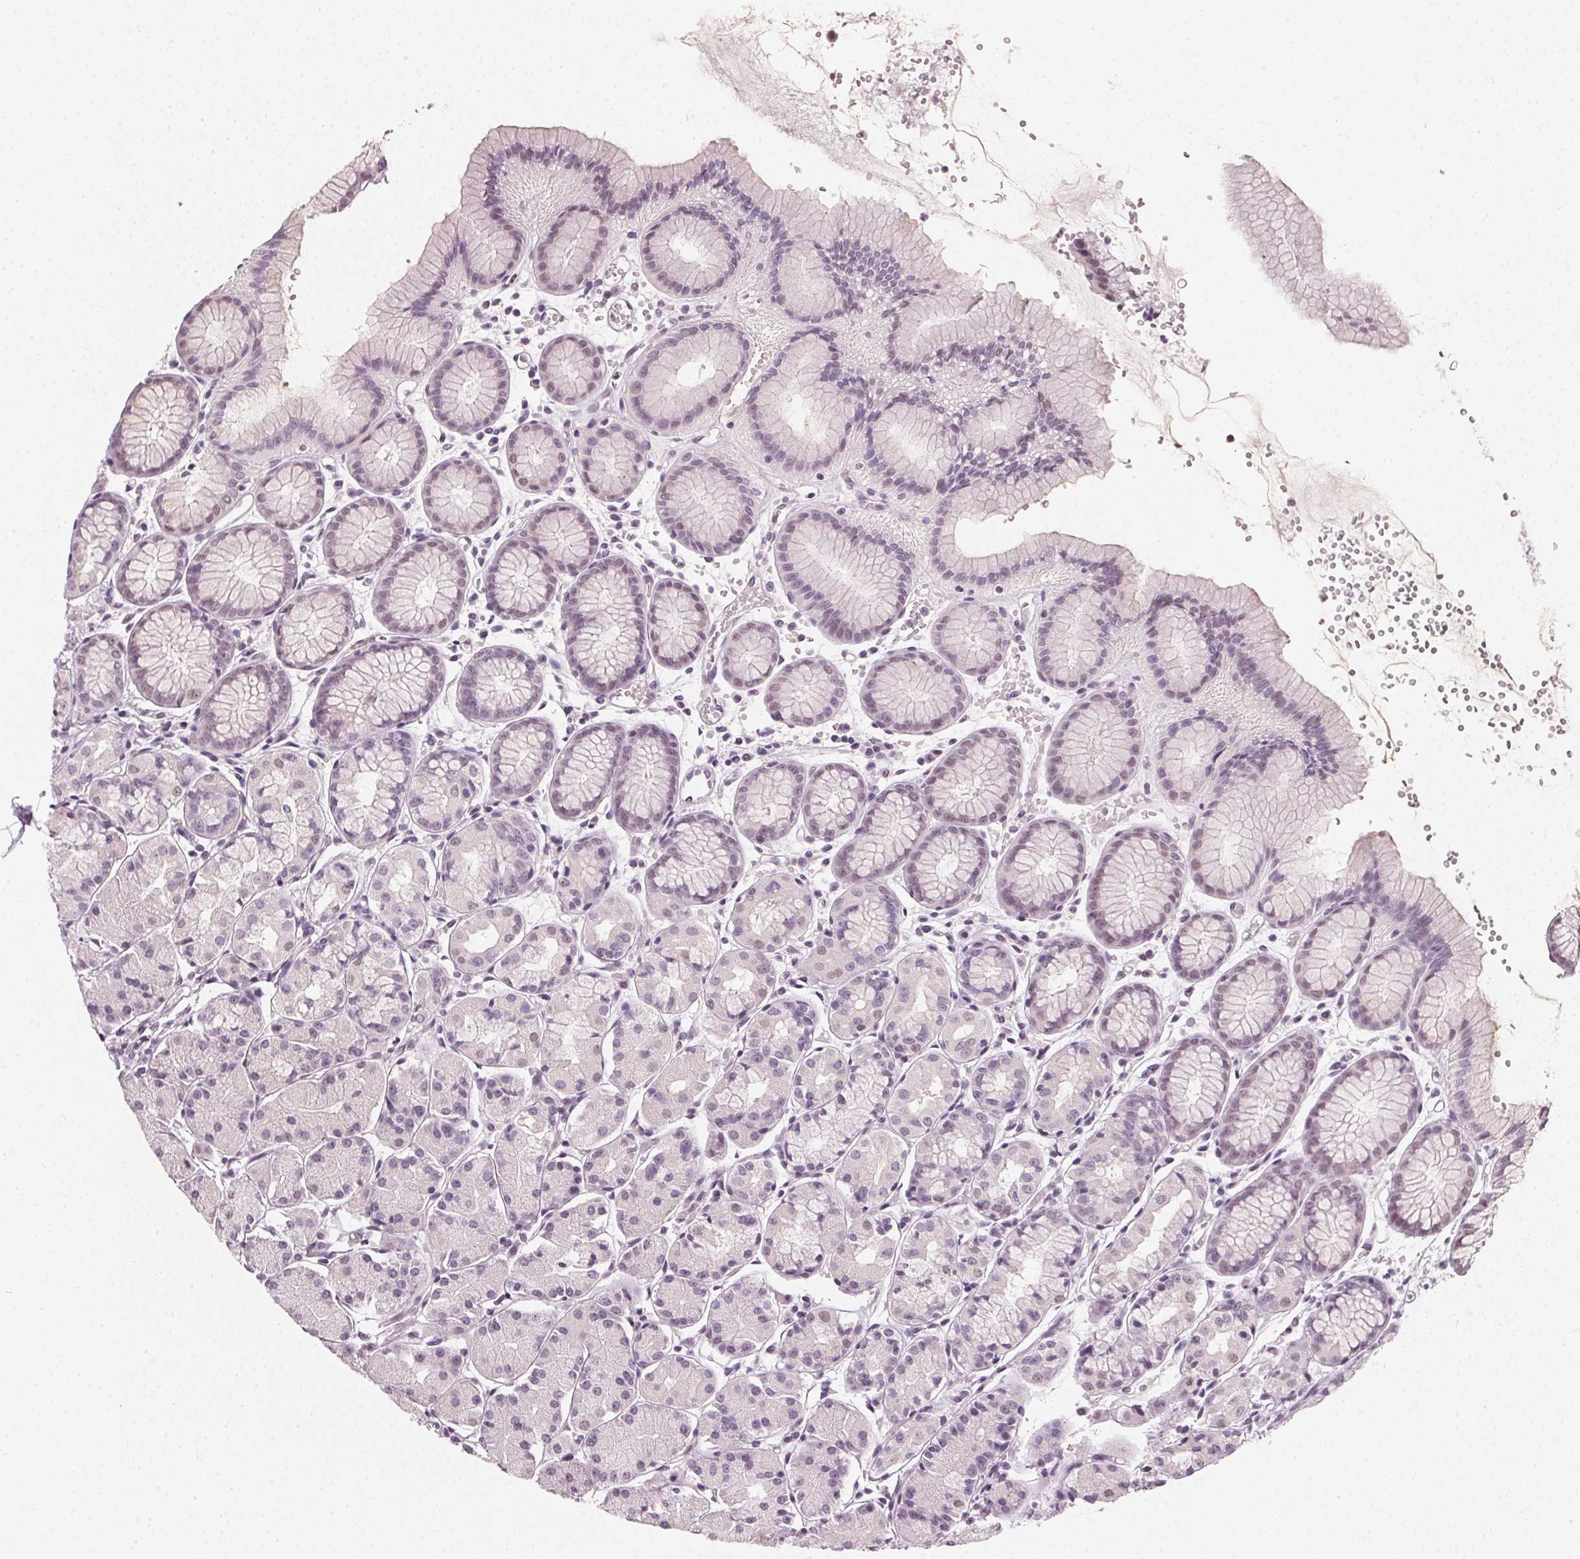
{"staining": {"intensity": "weak", "quantity": "<25%", "location": "nuclear"}, "tissue": "stomach", "cell_type": "Glandular cells", "image_type": "normal", "snomed": [{"axis": "morphology", "description": "Normal tissue, NOS"}, {"axis": "topography", "description": "Stomach, upper"}], "caption": "A photomicrograph of human stomach is negative for staining in glandular cells. (Brightfield microscopy of DAB IHC at high magnification).", "gene": "DNAJC6", "patient": {"sex": "male", "age": 47}}